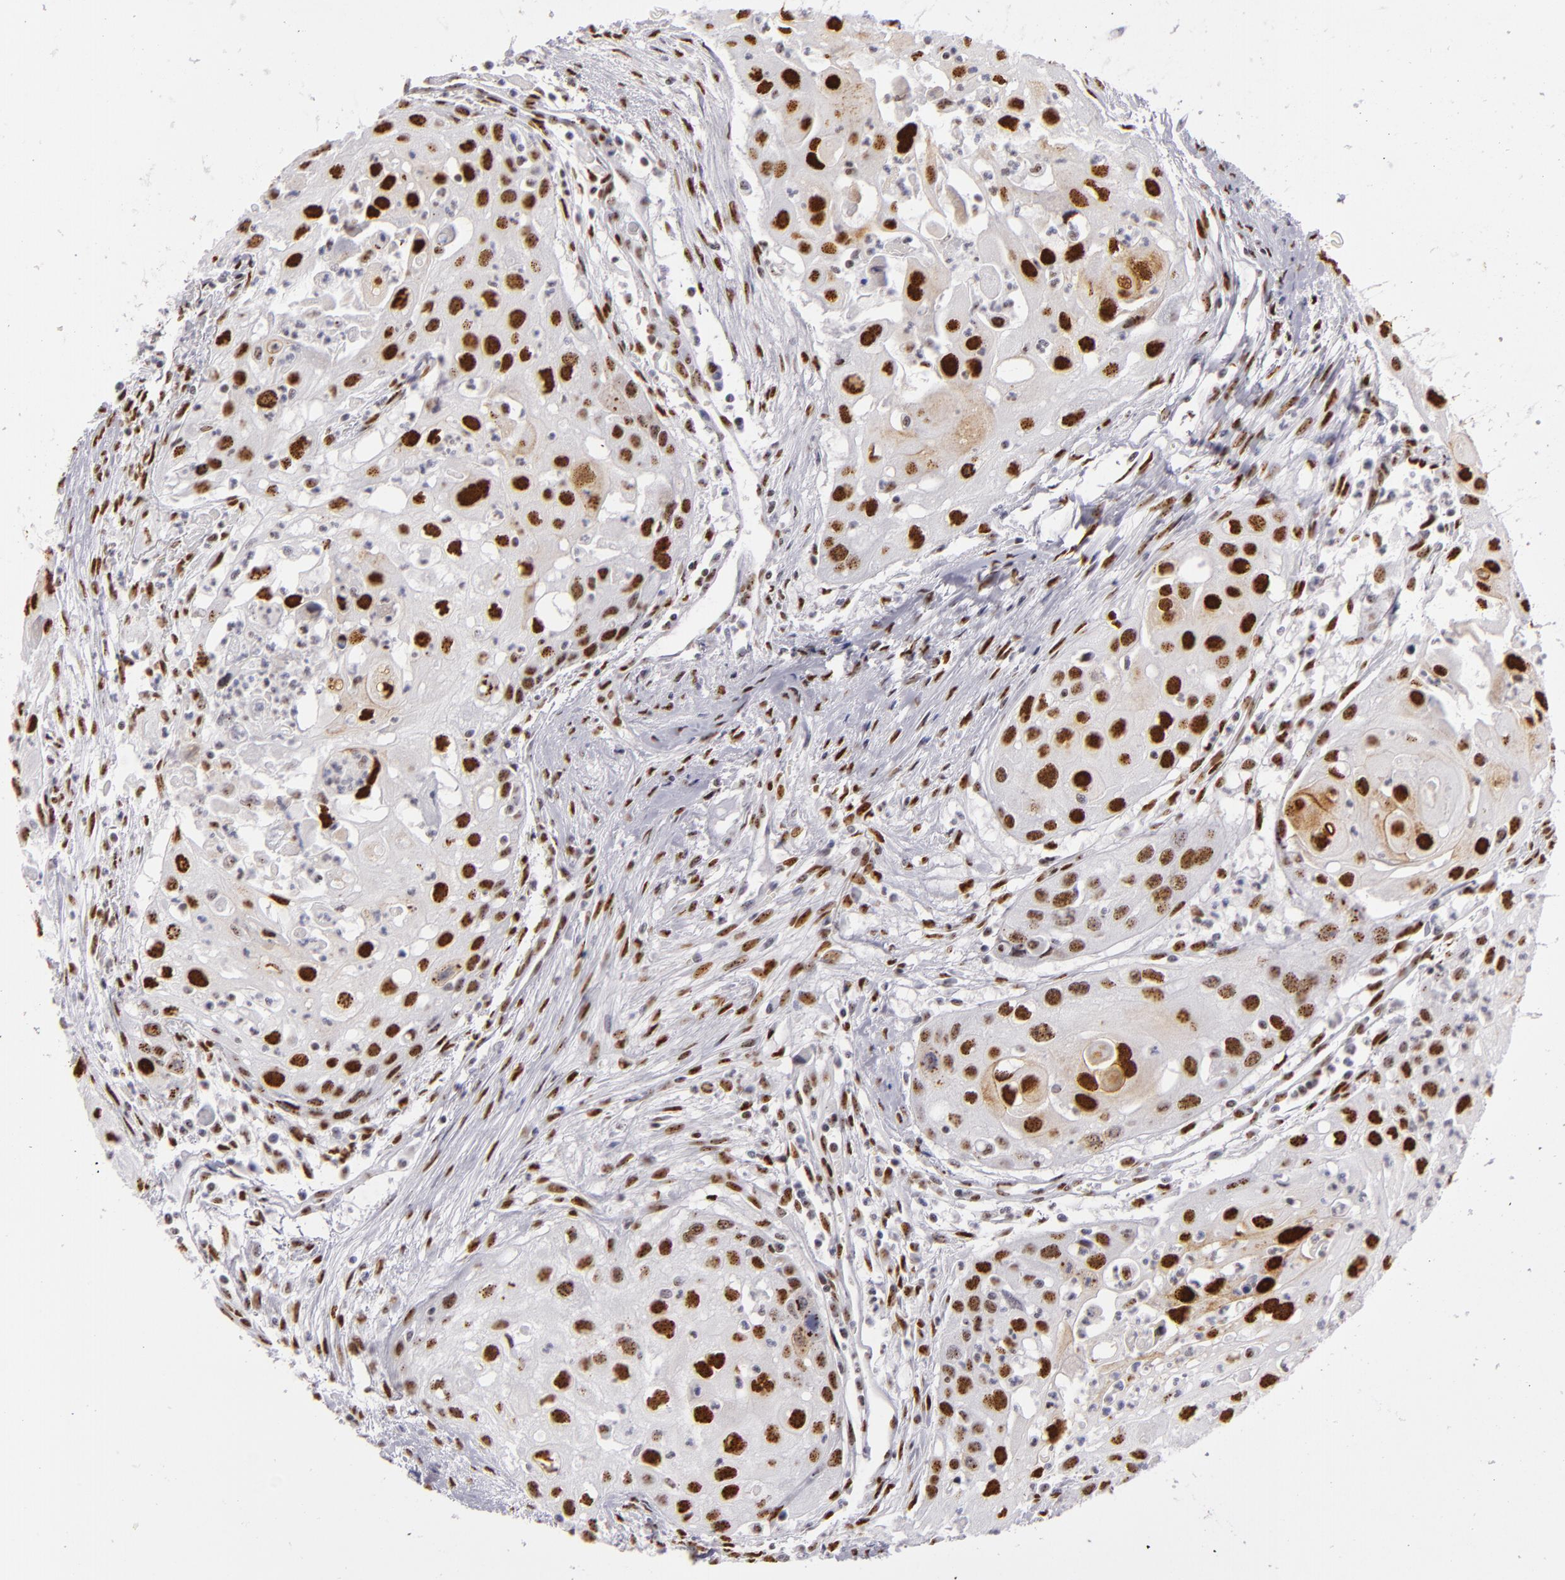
{"staining": {"intensity": "strong", "quantity": ">75%", "location": "nuclear"}, "tissue": "head and neck cancer", "cell_type": "Tumor cells", "image_type": "cancer", "snomed": [{"axis": "morphology", "description": "Squamous cell carcinoma, NOS"}, {"axis": "topography", "description": "Head-Neck"}], "caption": "Human head and neck cancer (squamous cell carcinoma) stained for a protein (brown) reveals strong nuclear positive expression in about >75% of tumor cells.", "gene": "TOP3A", "patient": {"sex": "male", "age": 64}}